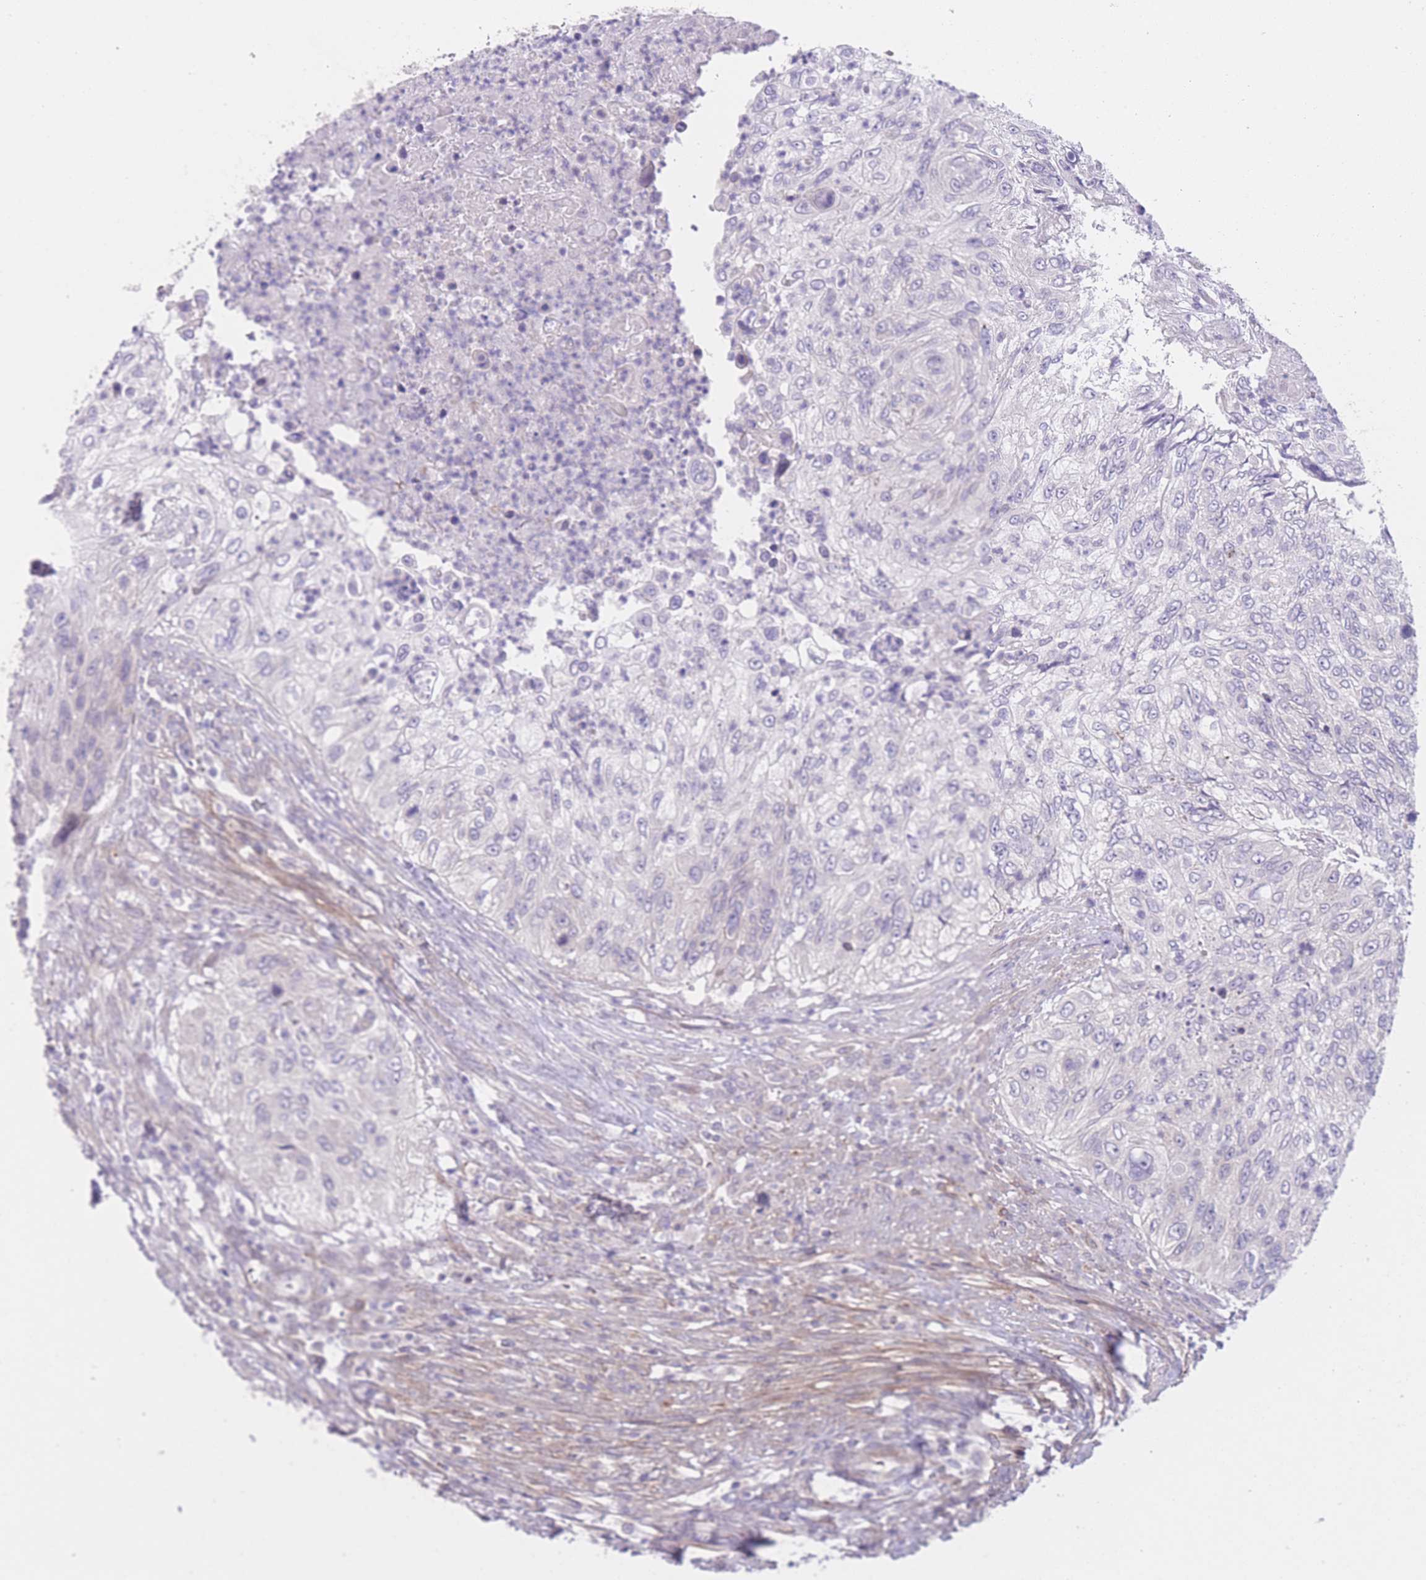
{"staining": {"intensity": "negative", "quantity": "none", "location": "none"}, "tissue": "urothelial cancer", "cell_type": "Tumor cells", "image_type": "cancer", "snomed": [{"axis": "morphology", "description": "Urothelial carcinoma, High grade"}, {"axis": "topography", "description": "Urinary bladder"}], "caption": "A histopathology image of human urothelial cancer is negative for staining in tumor cells.", "gene": "QTRT1", "patient": {"sex": "female", "age": 60}}